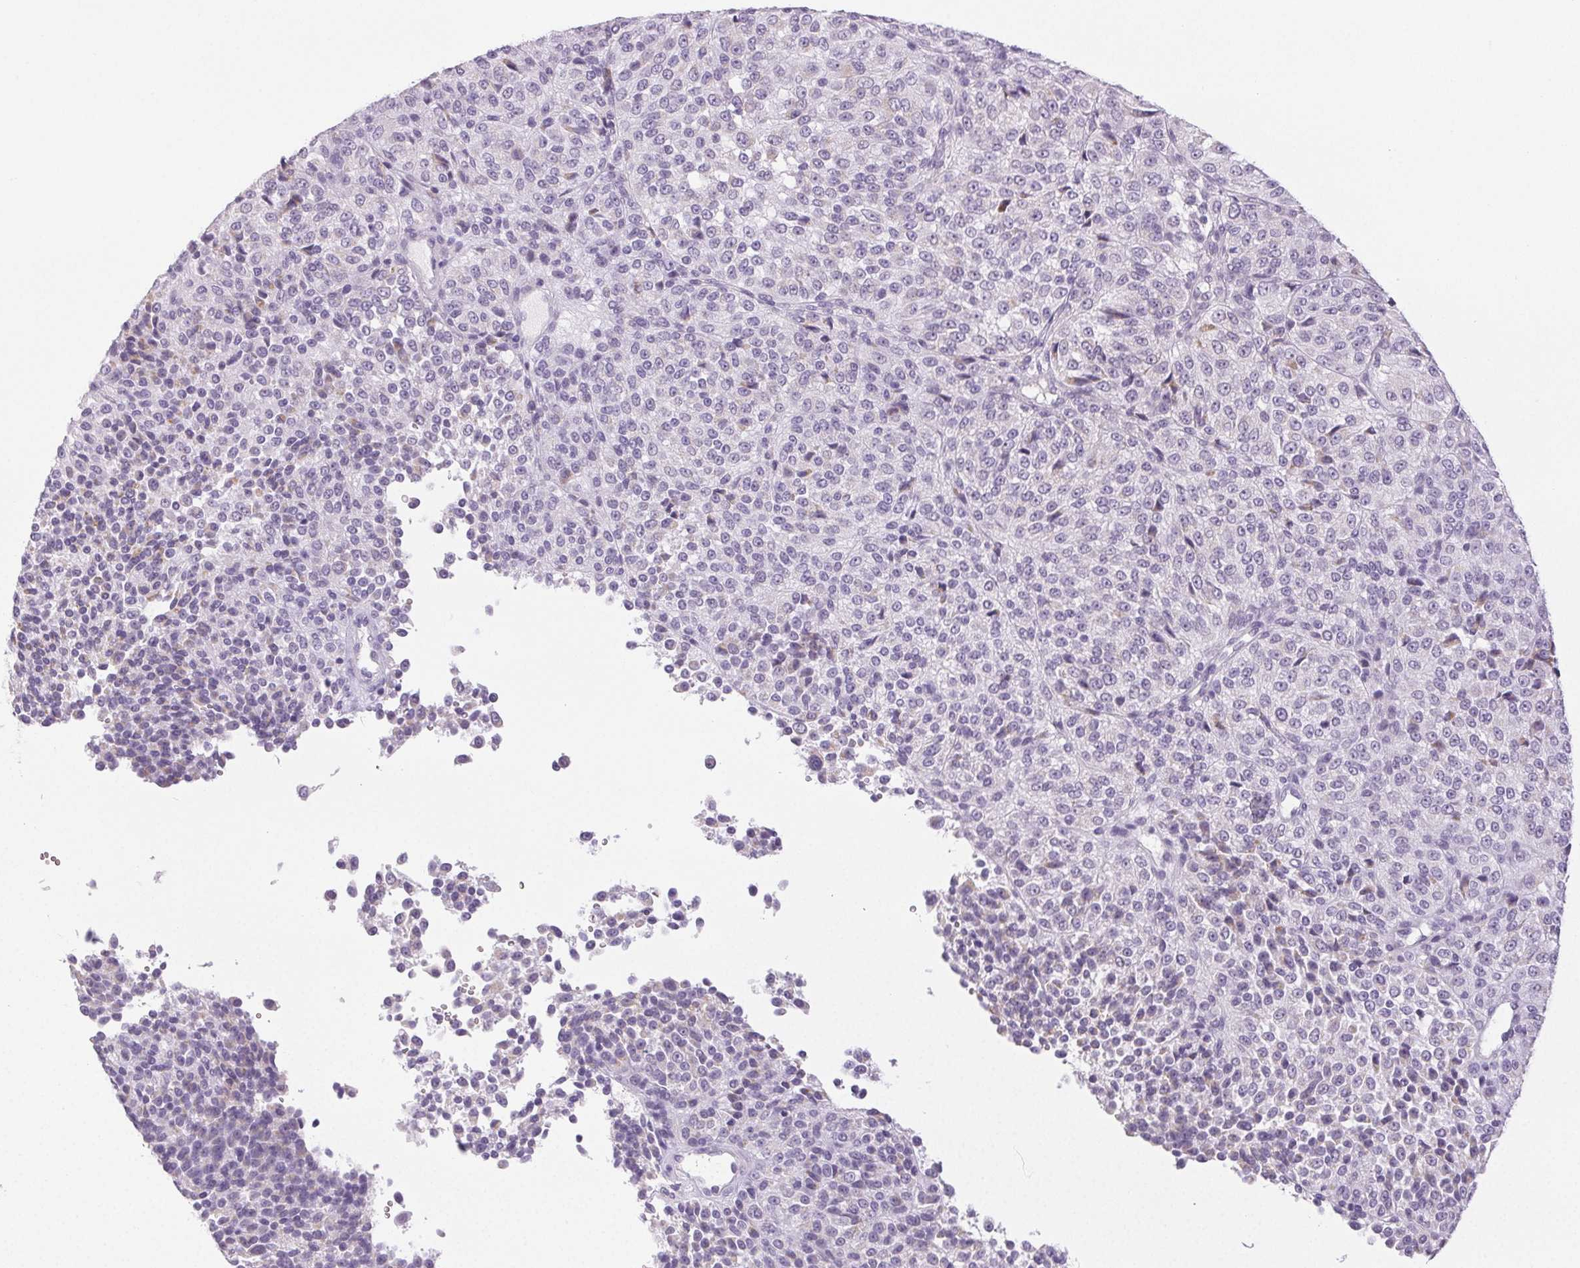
{"staining": {"intensity": "negative", "quantity": "none", "location": "none"}, "tissue": "melanoma", "cell_type": "Tumor cells", "image_type": "cancer", "snomed": [{"axis": "morphology", "description": "Malignant melanoma, Metastatic site"}, {"axis": "topography", "description": "Brain"}], "caption": "The immunohistochemistry histopathology image has no significant staining in tumor cells of malignant melanoma (metastatic site) tissue. (Immunohistochemistry (ihc), brightfield microscopy, high magnification).", "gene": "COL7A1", "patient": {"sex": "female", "age": 56}}